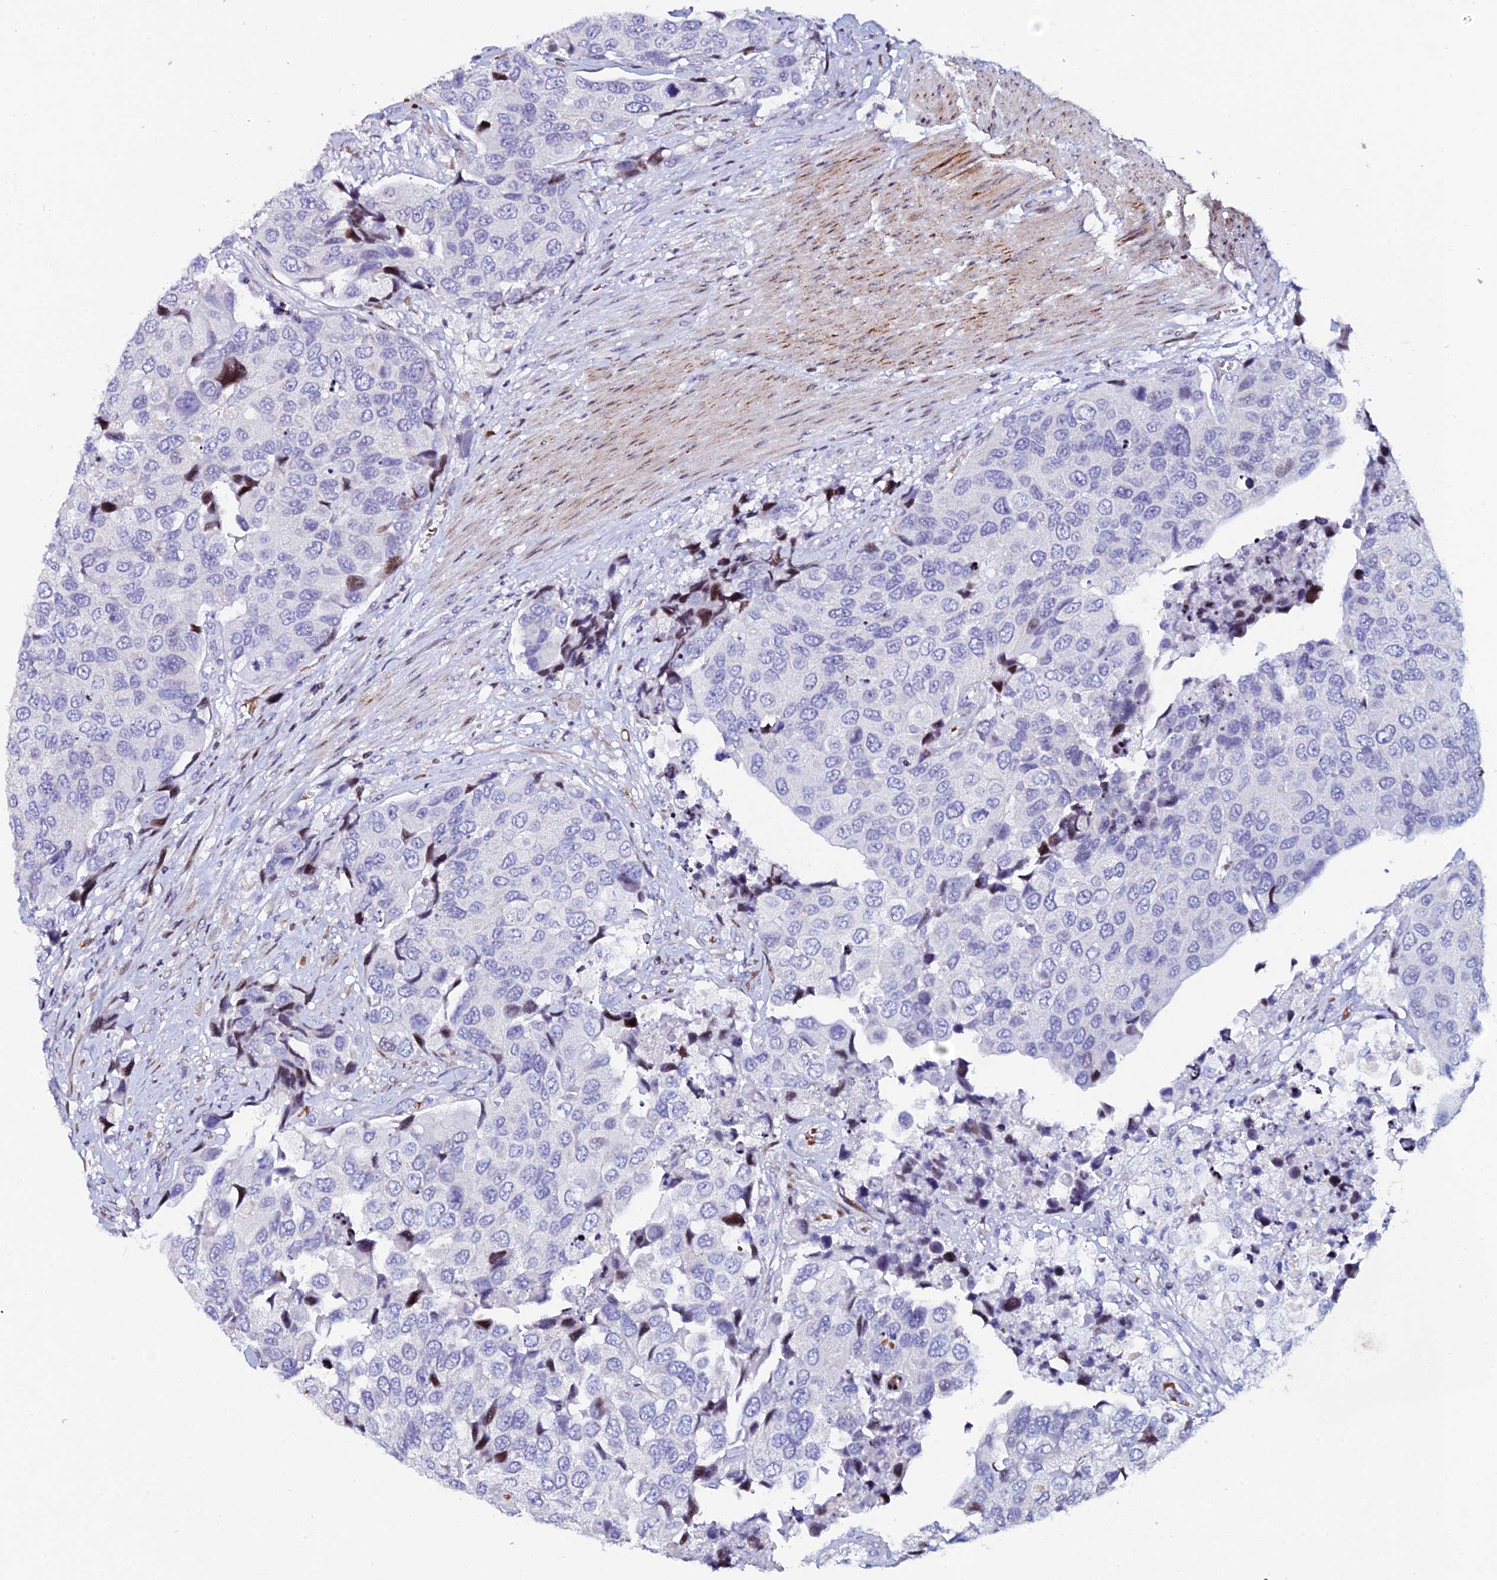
{"staining": {"intensity": "moderate", "quantity": "<25%", "location": "nuclear"}, "tissue": "urothelial cancer", "cell_type": "Tumor cells", "image_type": "cancer", "snomed": [{"axis": "morphology", "description": "Urothelial carcinoma, High grade"}, {"axis": "topography", "description": "Urinary bladder"}], "caption": "Immunohistochemistry of urothelial carcinoma (high-grade) shows low levels of moderate nuclear positivity in about <25% of tumor cells. The staining is performed using DAB brown chromogen to label protein expression. The nuclei are counter-stained blue using hematoxylin.", "gene": "MYNN", "patient": {"sex": "male", "age": 74}}